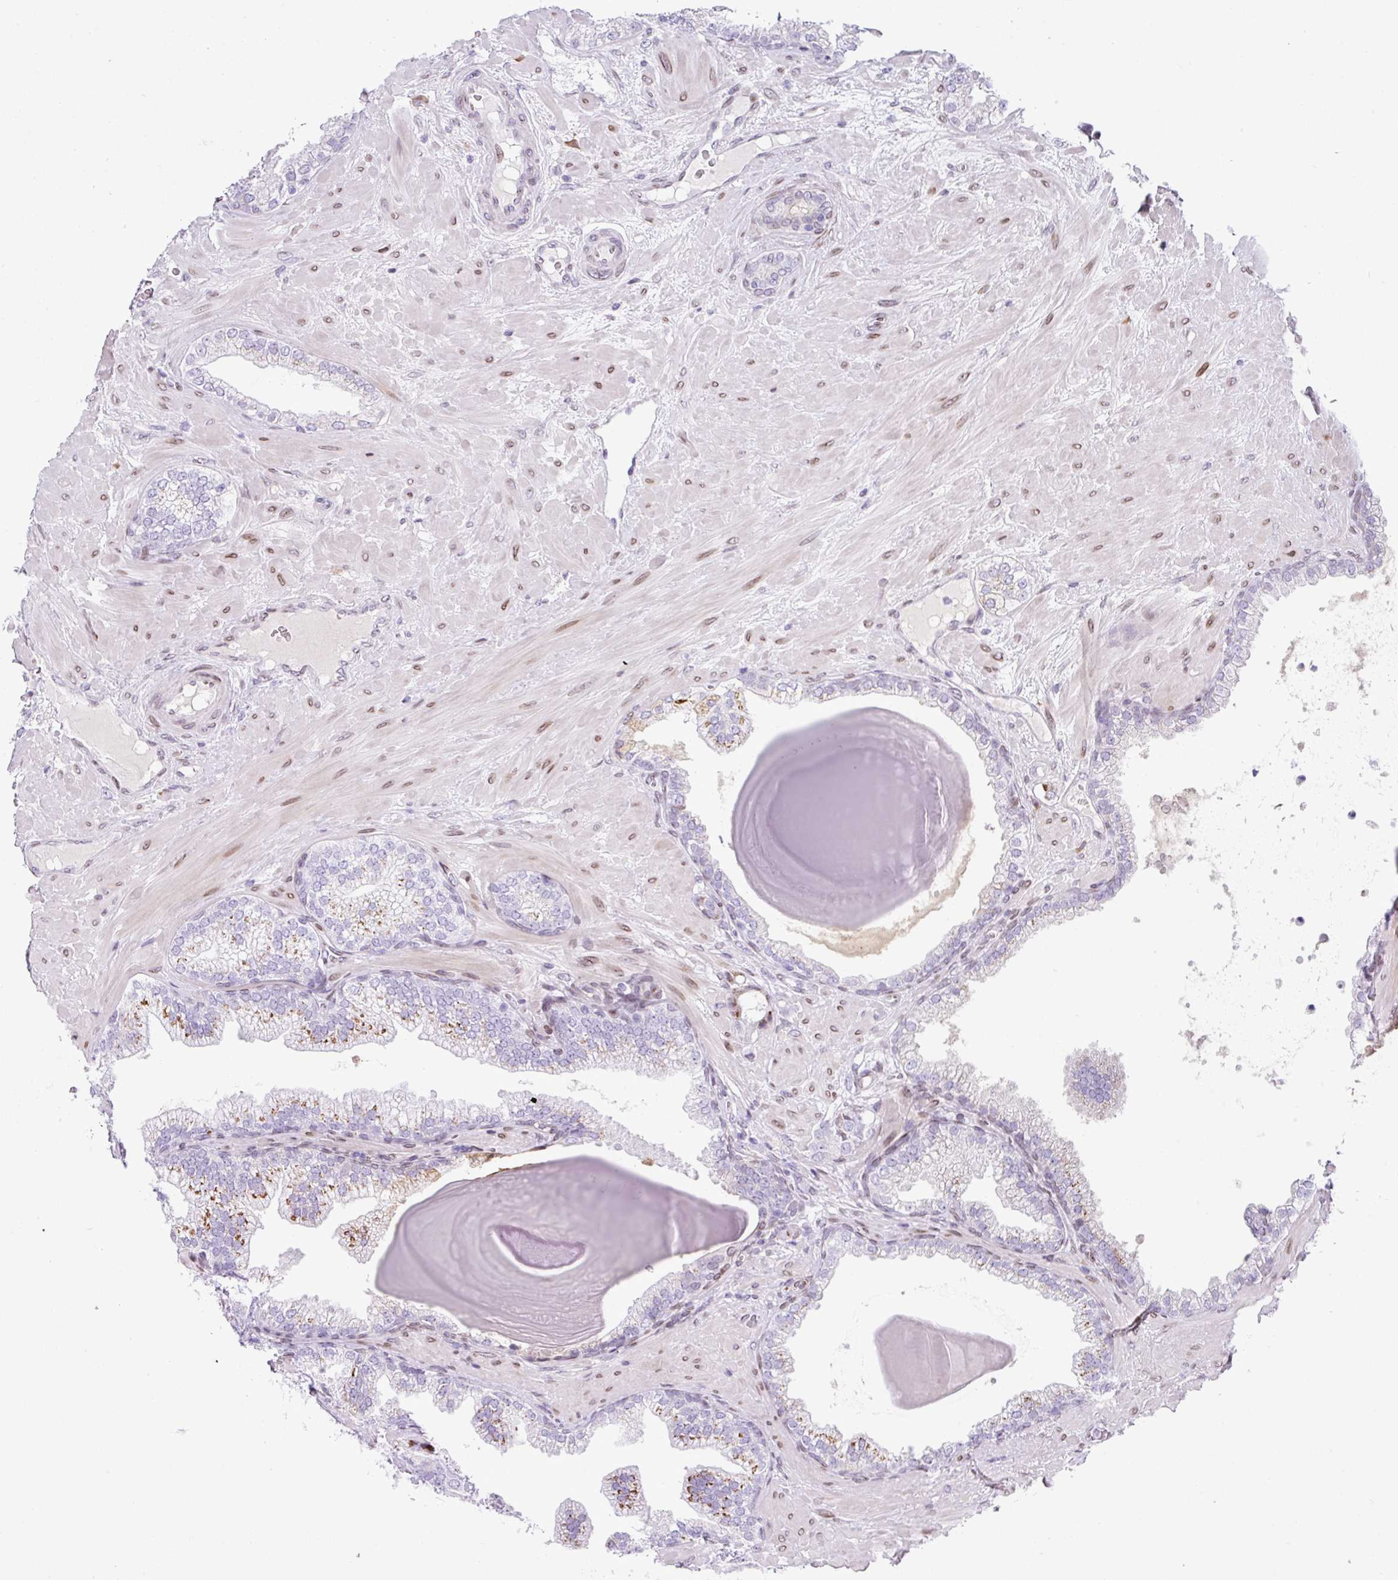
{"staining": {"intensity": "negative", "quantity": "none", "location": "none"}, "tissue": "prostate cancer", "cell_type": "Tumor cells", "image_type": "cancer", "snomed": [{"axis": "morphology", "description": "Adenocarcinoma, Low grade"}, {"axis": "topography", "description": "Prostate"}], "caption": "Immunohistochemistry (IHC) micrograph of neoplastic tissue: human adenocarcinoma (low-grade) (prostate) stained with DAB reveals no significant protein expression in tumor cells.", "gene": "PLK1", "patient": {"sex": "male", "age": 61}}